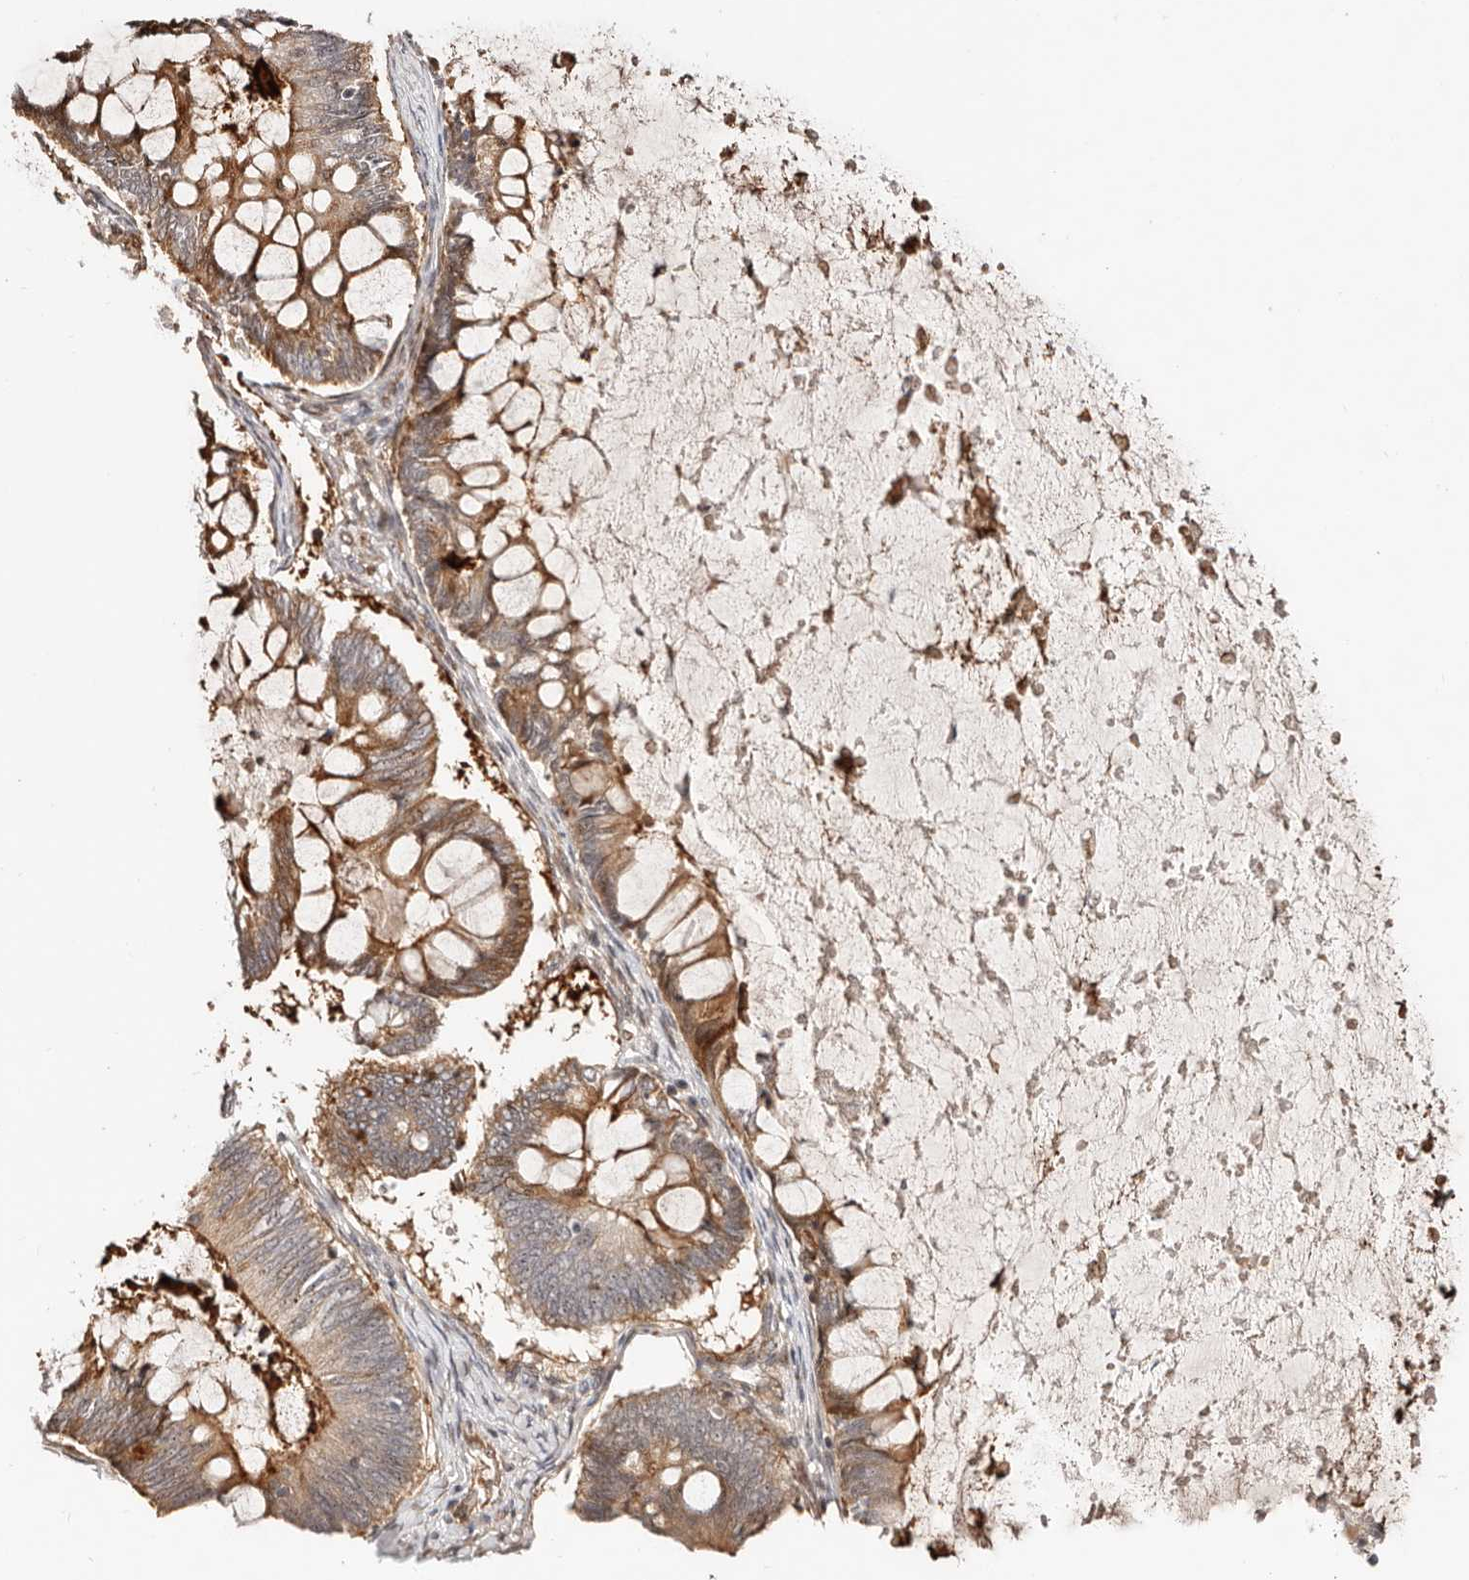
{"staining": {"intensity": "moderate", "quantity": ">75%", "location": "cytoplasmic/membranous"}, "tissue": "ovarian cancer", "cell_type": "Tumor cells", "image_type": "cancer", "snomed": [{"axis": "morphology", "description": "Cystadenocarcinoma, mucinous, NOS"}, {"axis": "topography", "description": "Ovary"}], "caption": "Approximately >75% of tumor cells in human mucinous cystadenocarcinoma (ovarian) reveal moderate cytoplasmic/membranous protein positivity as visualized by brown immunohistochemical staining.", "gene": "ODF2L", "patient": {"sex": "female", "age": 61}}